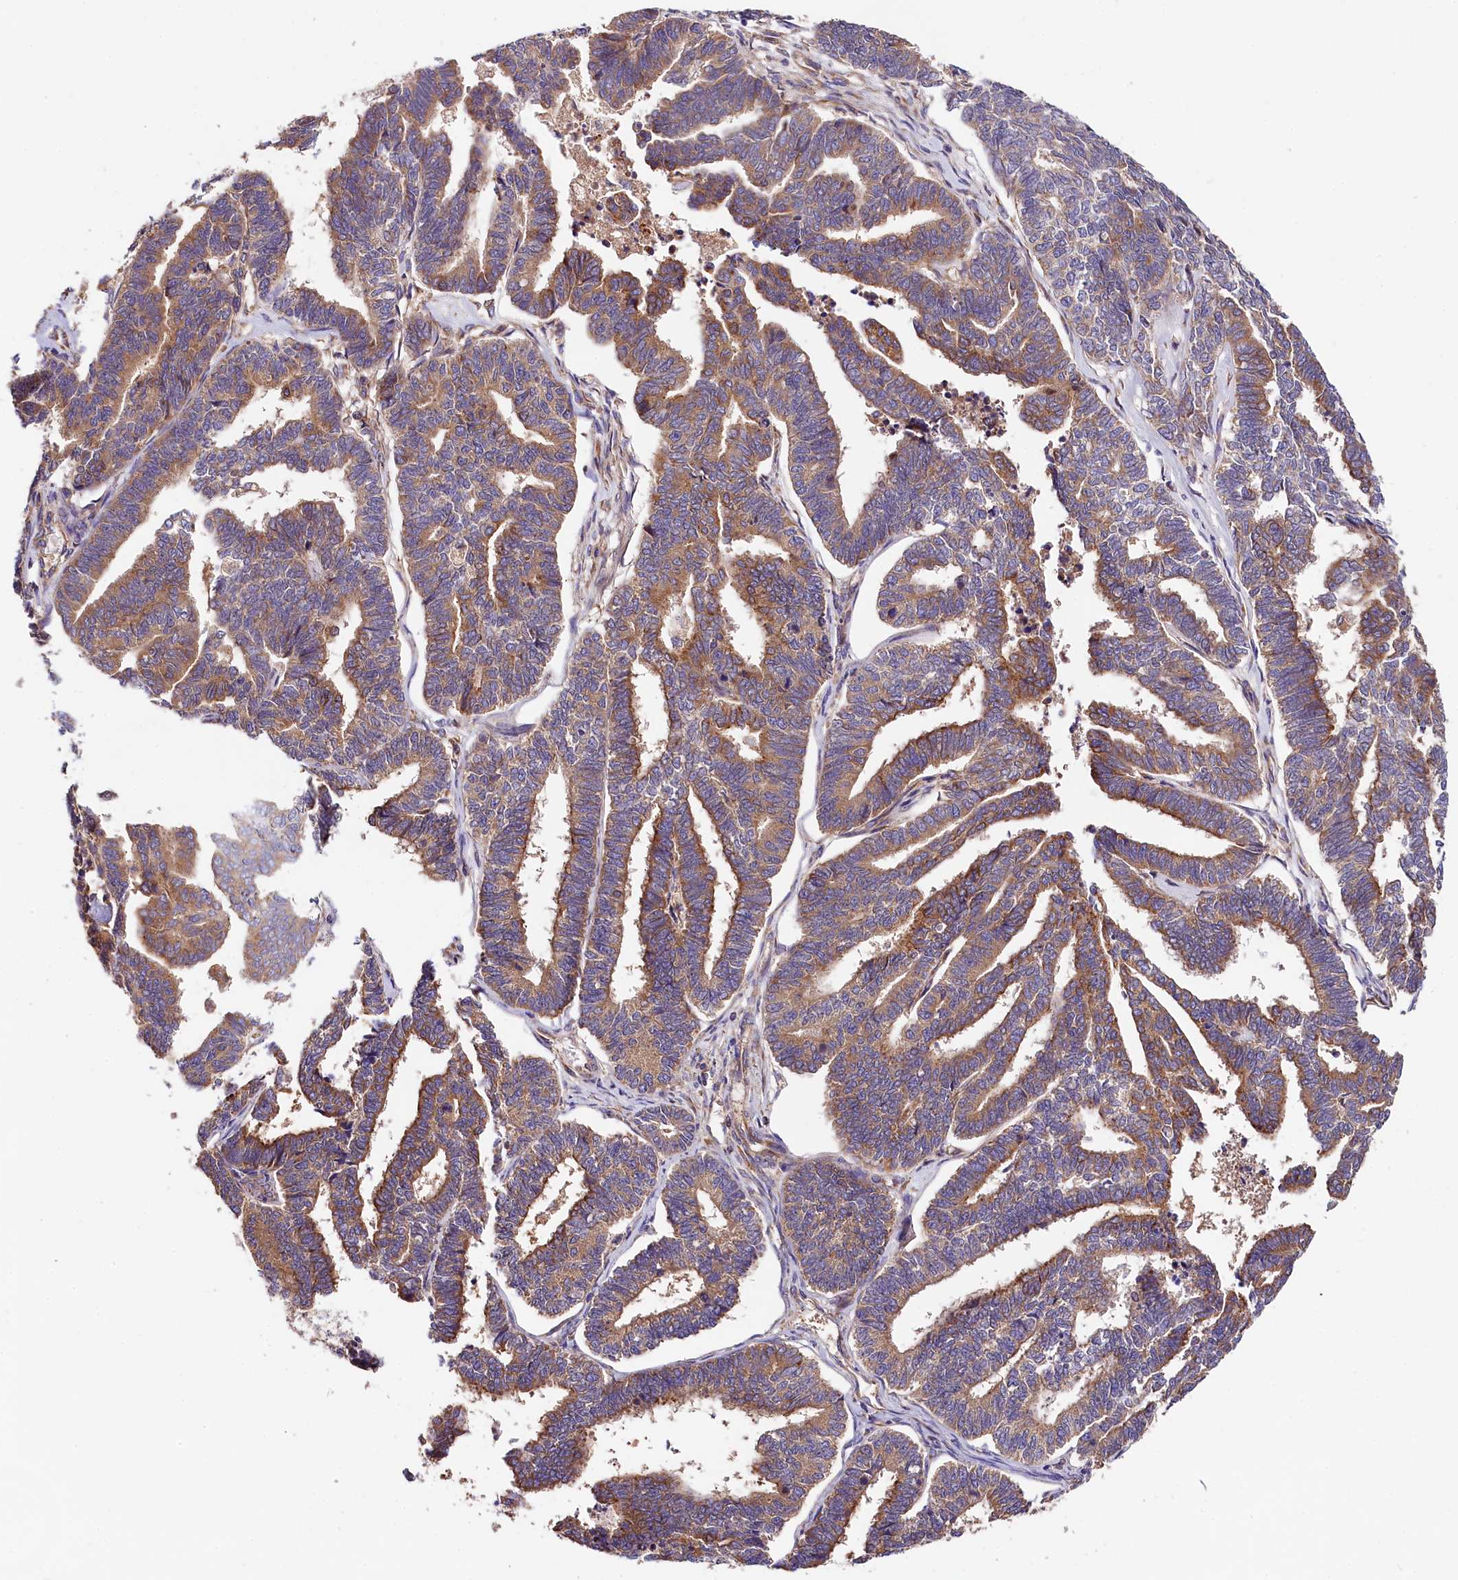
{"staining": {"intensity": "moderate", "quantity": ">75%", "location": "cytoplasmic/membranous"}, "tissue": "endometrial cancer", "cell_type": "Tumor cells", "image_type": "cancer", "snomed": [{"axis": "morphology", "description": "Adenocarcinoma, NOS"}, {"axis": "topography", "description": "Endometrium"}], "caption": "An IHC micrograph of neoplastic tissue is shown. Protein staining in brown labels moderate cytoplasmic/membranous positivity in endometrial cancer (adenocarcinoma) within tumor cells. (DAB IHC with brightfield microscopy, high magnification).", "gene": "SPG11", "patient": {"sex": "female", "age": 70}}